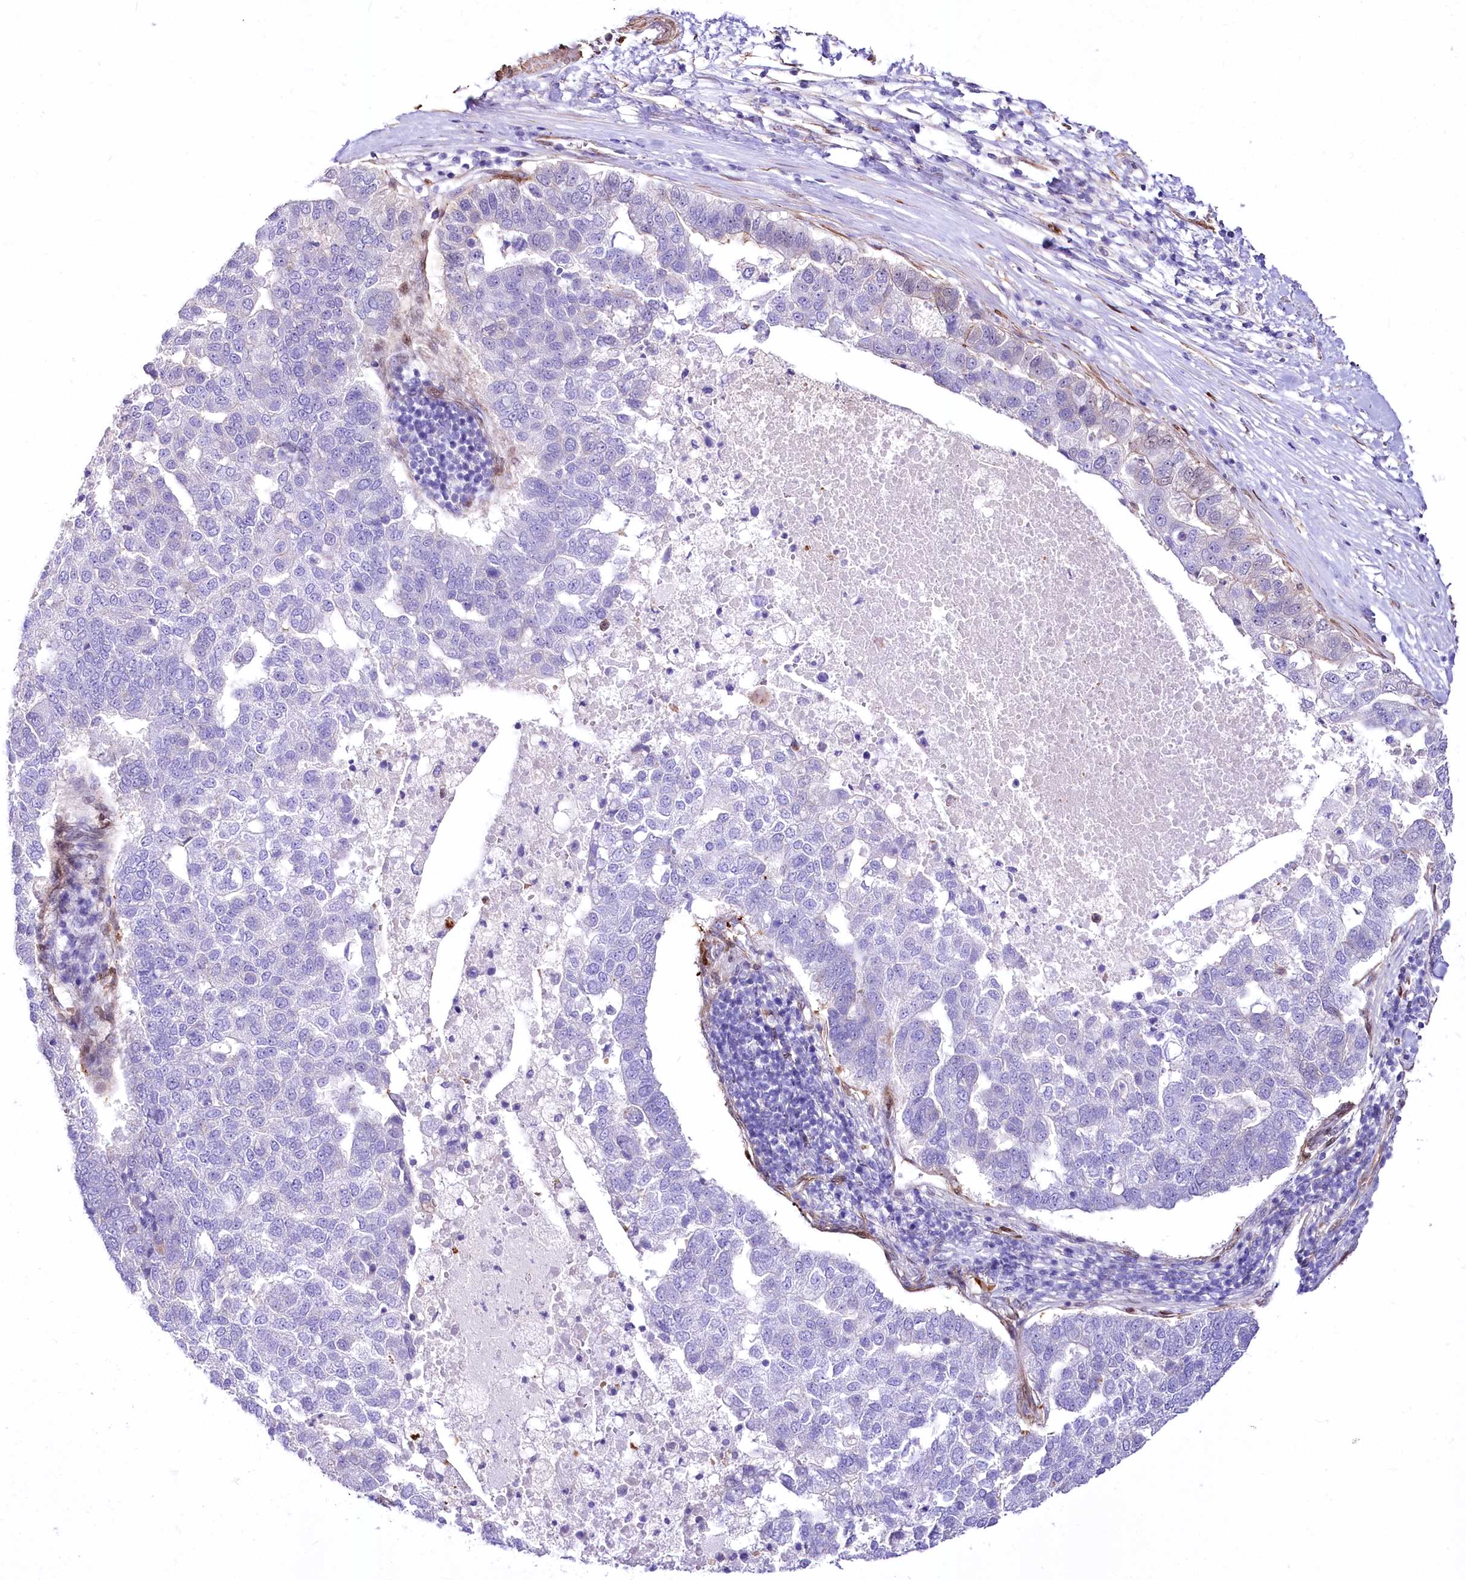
{"staining": {"intensity": "negative", "quantity": "none", "location": "none"}, "tissue": "pancreatic cancer", "cell_type": "Tumor cells", "image_type": "cancer", "snomed": [{"axis": "morphology", "description": "Adenocarcinoma, NOS"}, {"axis": "topography", "description": "Pancreas"}], "caption": "Immunohistochemical staining of pancreatic adenocarcinoma shows no significant expression in tumor cells.", "gene": "PTMS", "patient": {"sex": "female", "age": 61}}